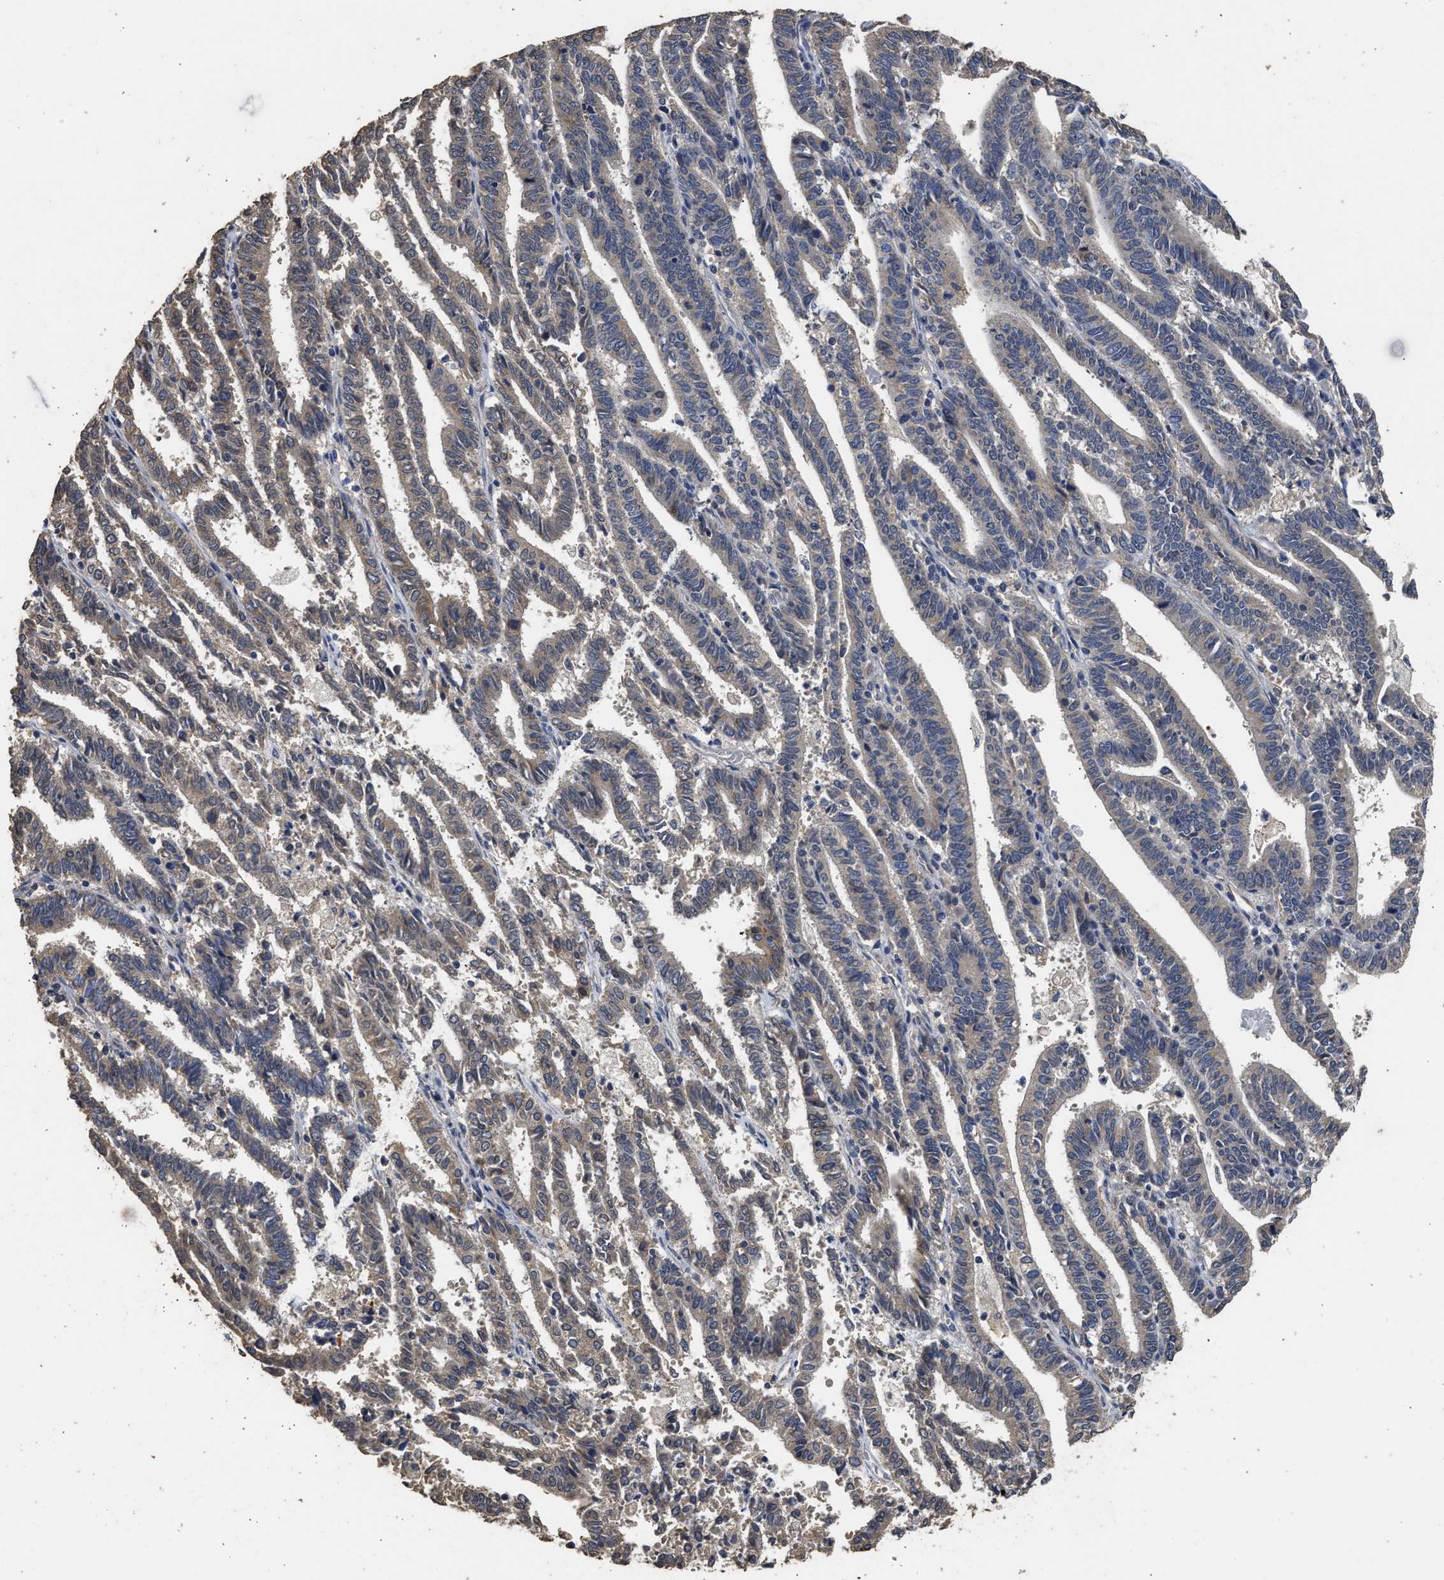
{"staining": {"intensity": "weak", "quantity": ">75%", "location": "cytoplasmic/membranous"}, "tissue": "endometrial cancer", "cell_type": "Tumor cells", "image_type": "cancer", "snomed": [{"axis": "morphology", "description": "Adenocarcinoma, NOS"}, {"axis": "topography", "description": "Uterus"}], "caption": "Immunohistochemistry histopathology image of neoplastic tissue: endometrial adenocarcinoma stained using immunohistochemistry demonstrates low levels of weak protein expression localized specifically in the cytoplasmic/membranous of tumor cells, appearing as a cytoplasmic/membranous brown color.", "gene": "SPINT2", "patient": {"sex": "female", "age": 83}}